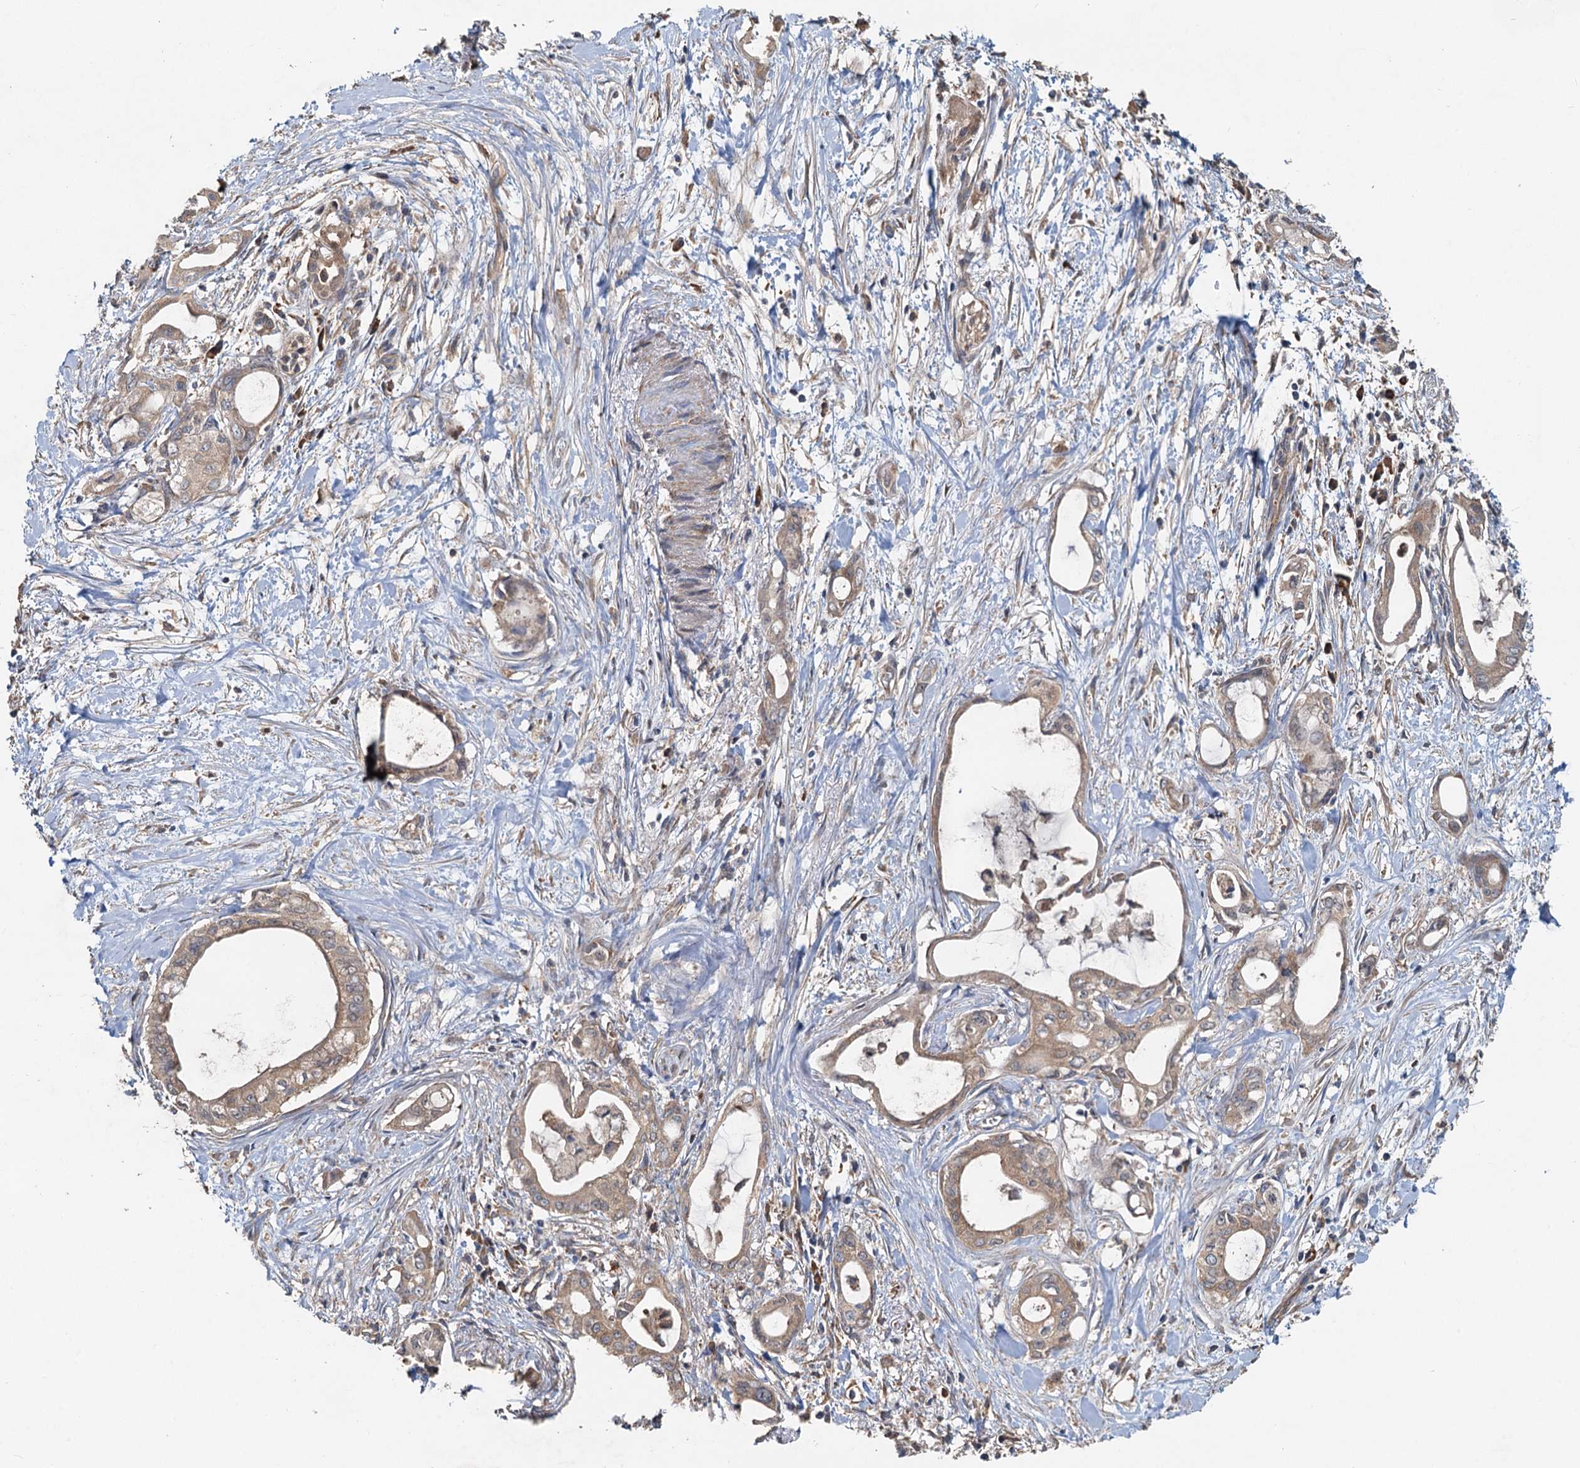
{"staining": {"intensity": "weak", "quantity": ">75%", "location": "cytoplasmic/membranous"}, "tissue": "pancreatic cancer", "cell_type": "Tumor cells", "image_type": "cancer", "snomed": [{"axis": "morphology", "description": "Adenocarcinoma, NOS"}, {"axis": "topography", "description": "Pancreas"}], "caption": "Immunohistochemistry (IHC) of human pancreatic cancer shows low levels of weak cytoplasmic/membranous positivity in approximately >75% of tumor cells.", "gene": "HYI", "patient": {"sex": "male", "age": 72}}